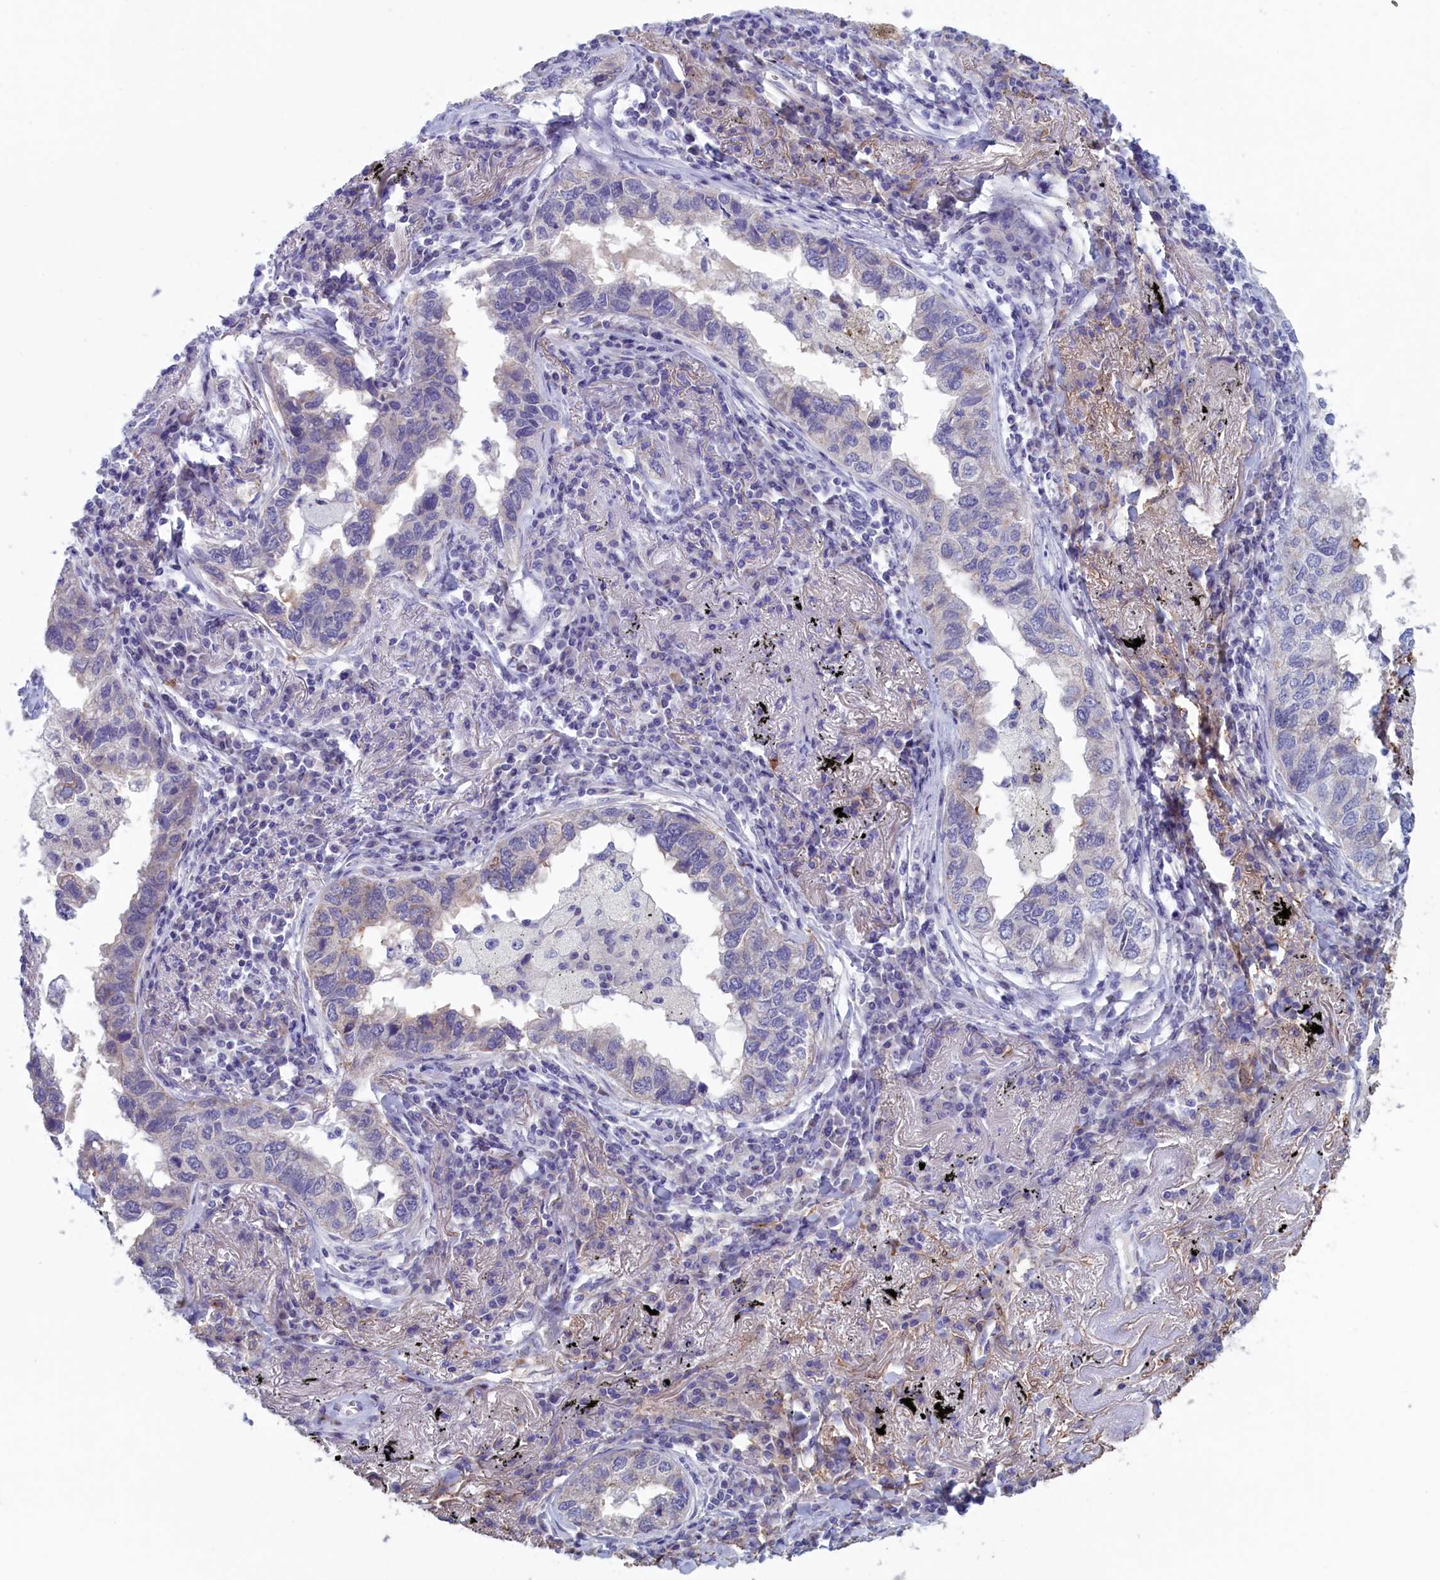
{"staining": {"intensity": "negative", "quantity": "none", "location": "none"}, "tissue": "lung cancer", "cell_type": "Tumor cells", "image_type": "cancer", "snomed": [{"axis": "morphology", "description": "Adenocarcinoma, NOS"}, {"axis": "topography", "description": "Lung"}], "caption": "A high-resolution image shows immunohistochemistry (IHC) staining of lung cancer, which shows no significant staining in tumor cells. (Brightfield microscopy of DAB immunohistochemistry at high magnification).", "gene": "NIBAN3", "patient": {"sex": "male", "age": 65}}